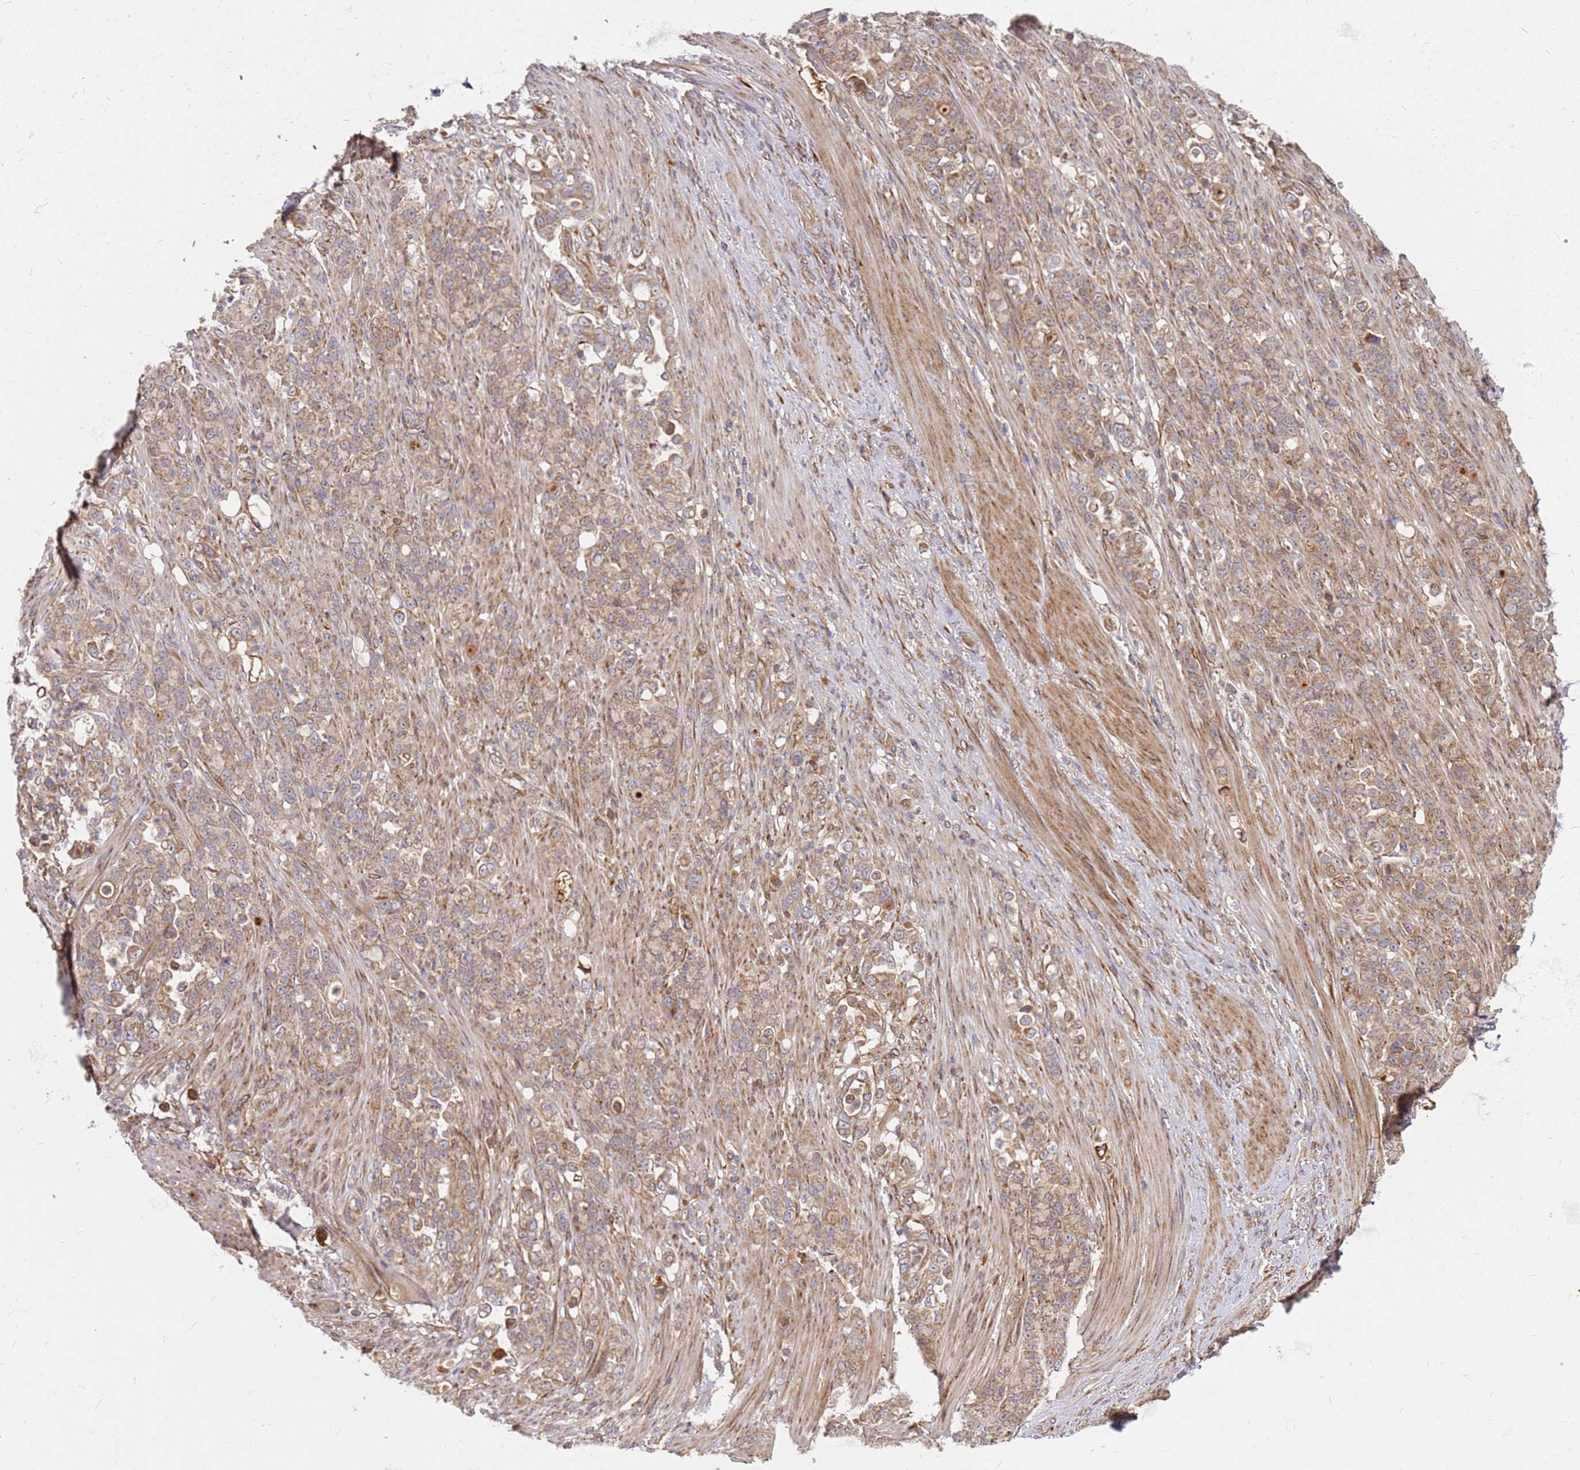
{"staining": {"intensity": "moderate", "quantity": ">75%", "location": "cytoplasmic/membranous"}, "tissue": "stomach cancer", "cell_type": "Tumor cells", "image_type": "cancer", "snomed": [{"axis": "morphology", "description": "Normal tissue, NOS"}, {"axis": "morphology", "description": "Adenocarcinoma, NOS"}, {"axis": "topography", "description": "Stomach"}], "caption": "Immunohistochemistry (IHC) image of stomach cancer stained for a protein (brown), which shows medium levels of moderate cytoplasmic/membranous expression in approximately >75% of tumor cells.", "gene": "CCDC159", "patient": {"sex": "female", "age": 79}}